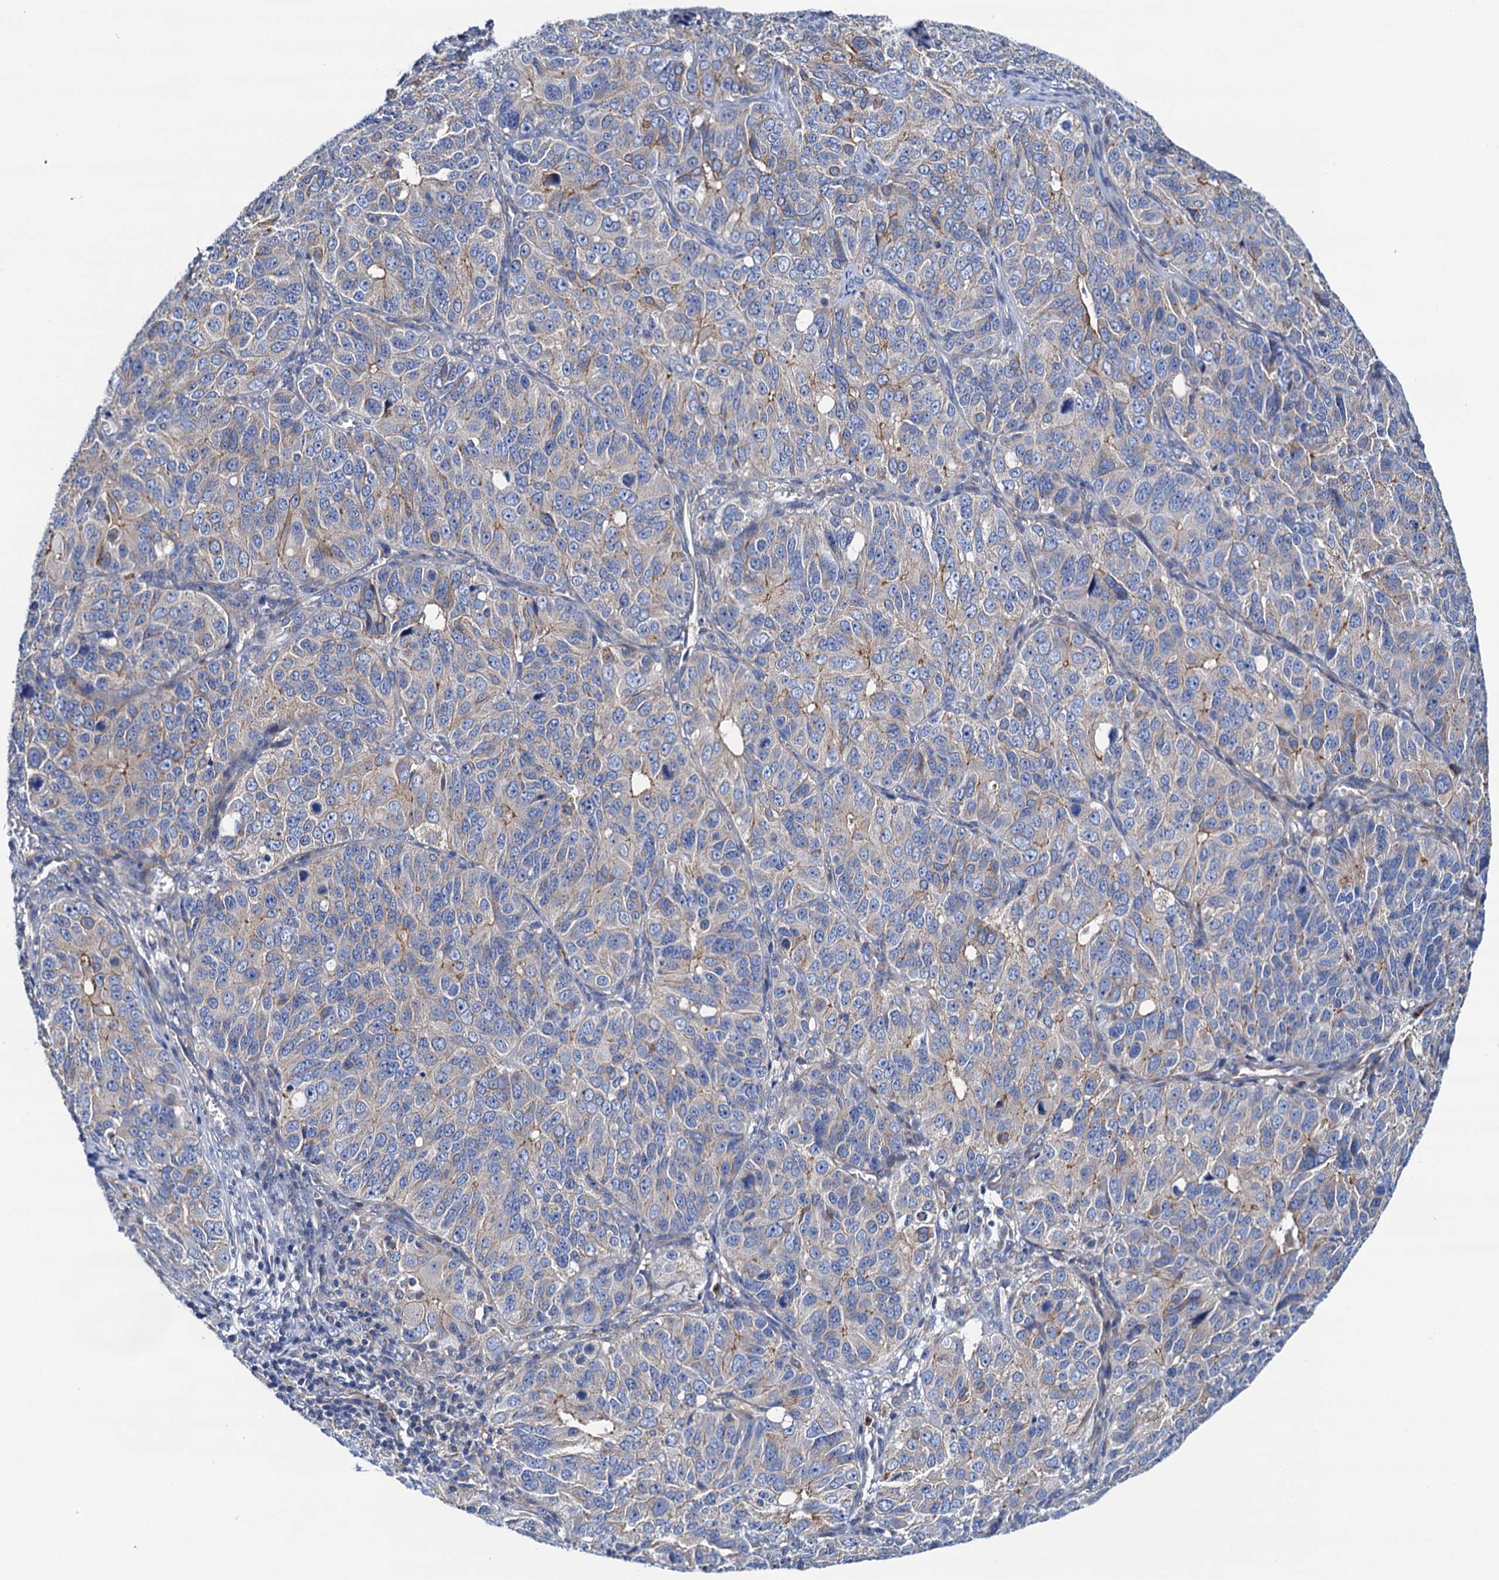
{"staining": {"intensity": "weak", "quantity": "<25%", "location": "cytoplasmic/membranous"}, "tissue": "ovarian cancer", "cell_type": "Tumor cells", "image_type": "cancer", "snomed": [{"axis": "morphology", "description": "Carcinoma, endometroid"}, {"axis": "topography", "description": "Ovary"}], "caption": "Ovarian endometroid carcinoma stained for a protein using IHC reveals no staining tumor cells.", "gene": "RASSF9", "patient": {"sex": "female", "age": 51}}